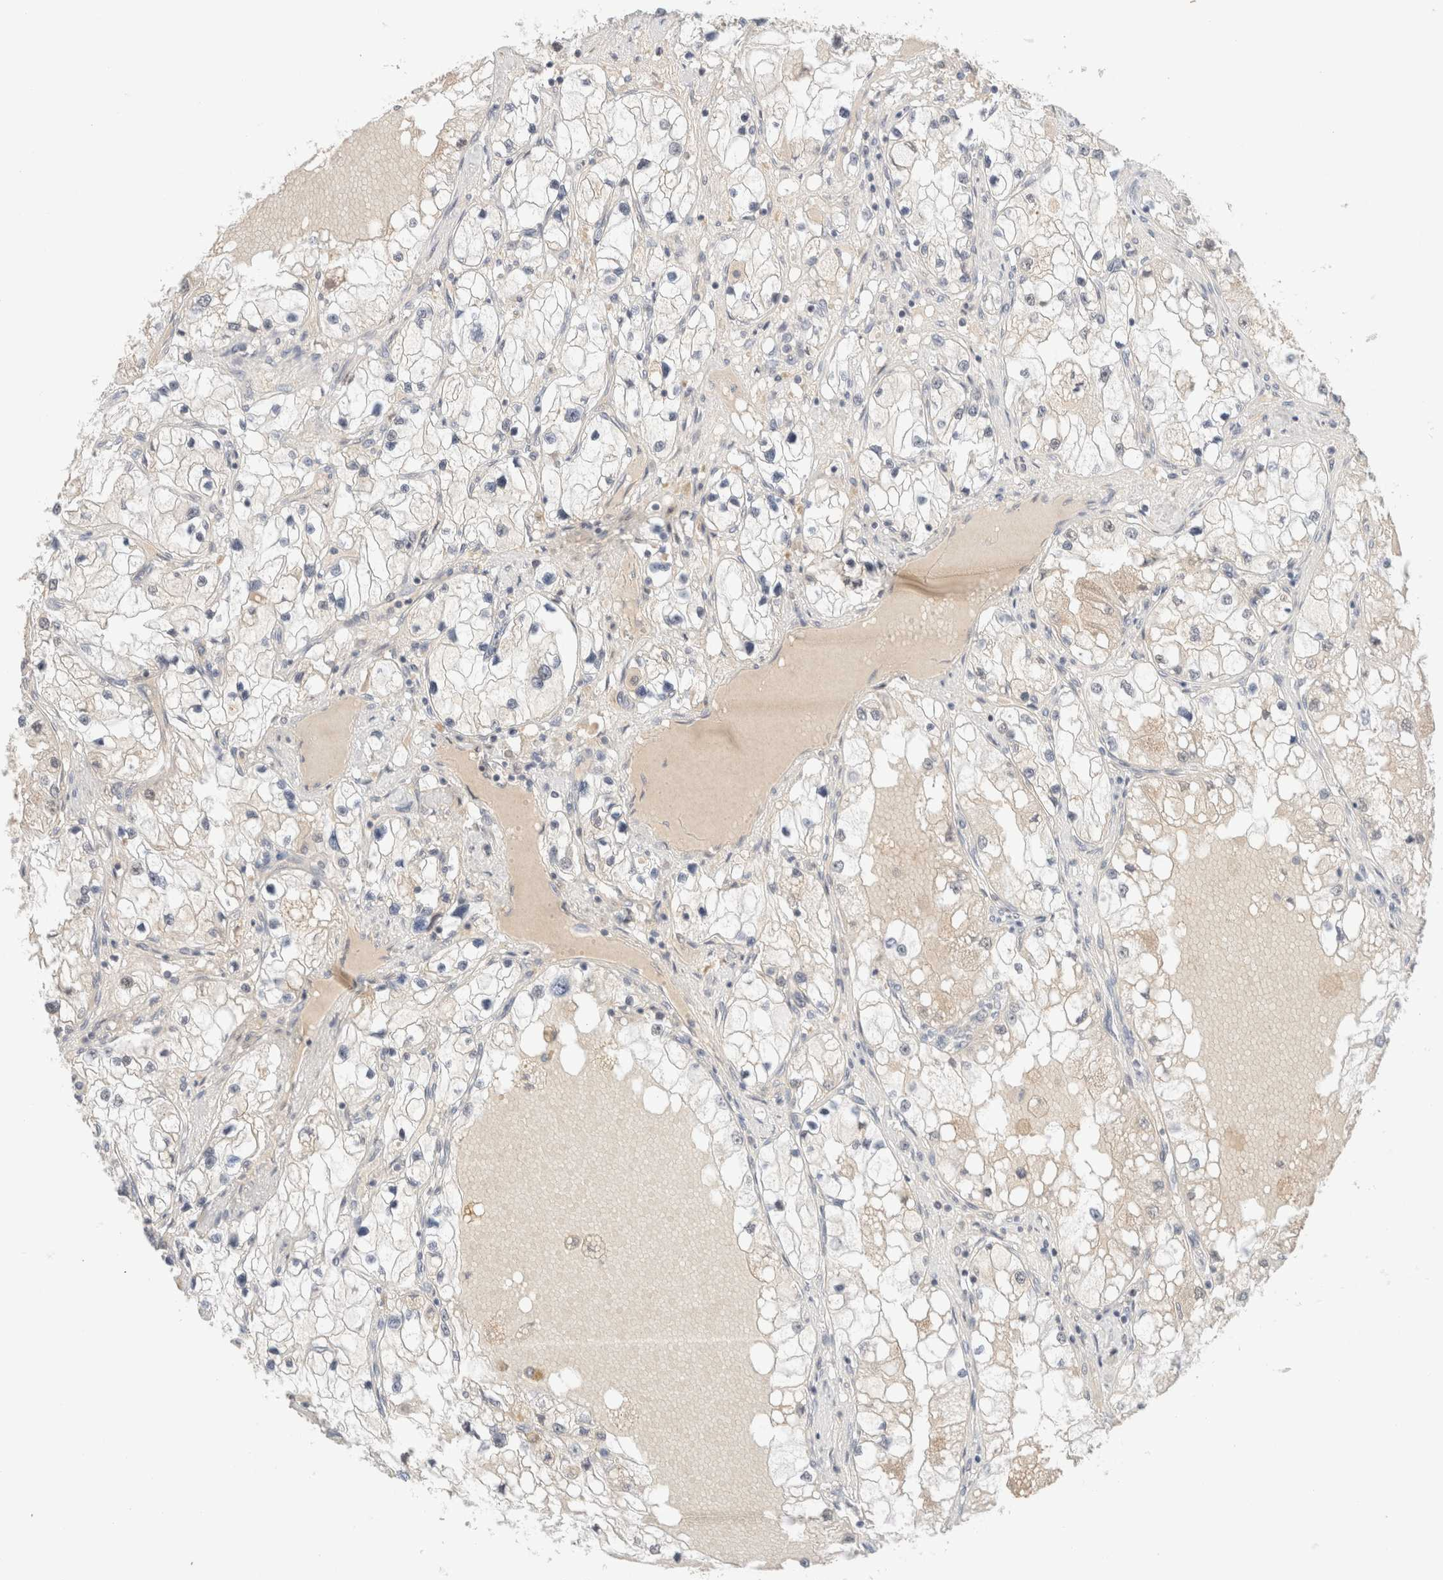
{"staining": {"intensity": "negative", "quantity": "none", "location": "none"}, "tissue": "renal cancer", "cell_type": "Tumor cells", "image_type": "cancer", "snomed": [{"axis": "morphology", "description": "Adenocarcinoma, NOS"}, {"axis": "topography", "description": "Kidney"}], "caption": "Protein analysis of adenocarcinoma (renal) shows no significant expression in tumor cells.", "gene": "MRM3", "patient": {"sex": "male", "age": 68}}